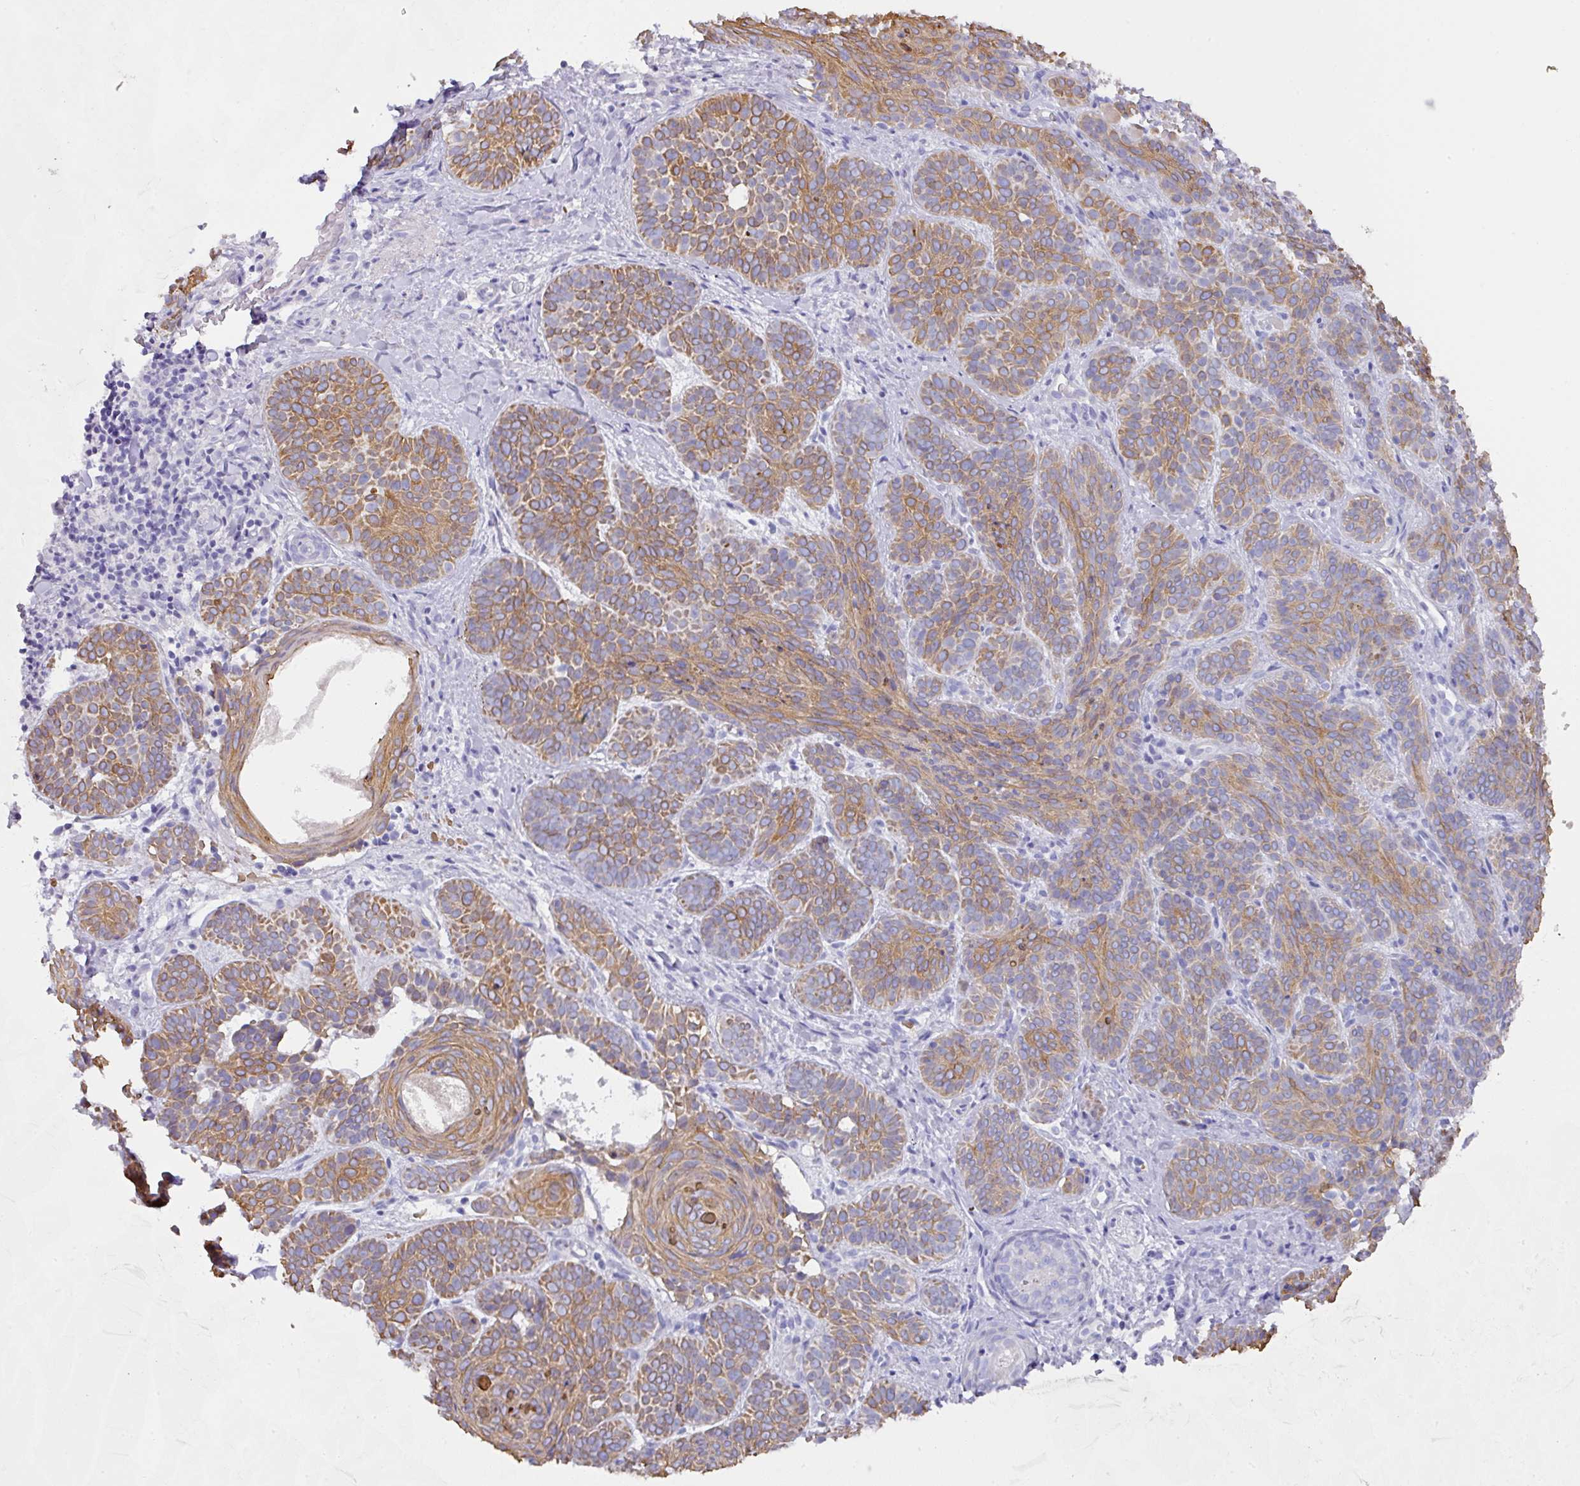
{"staining": {"intensity": "moderate", "quantity": ">75%", "location": "cytoplasmic/membranous"}, "tissue": "skin cancer", "cell_type": "Tumor cells", "image_type": "cancer", "snomed": [{"axis": "morphology", "description": "Basal cell carcinoma"}, {"axis": "topography", "description": "Skin"}], "caption": "This is an image of IHC staining of skin cancer, which shows moderate expression in the cytoplasmic/membranous of tumor cells.", "gene": "TARM1", "patient": {"sex": "male", "age": 85}}